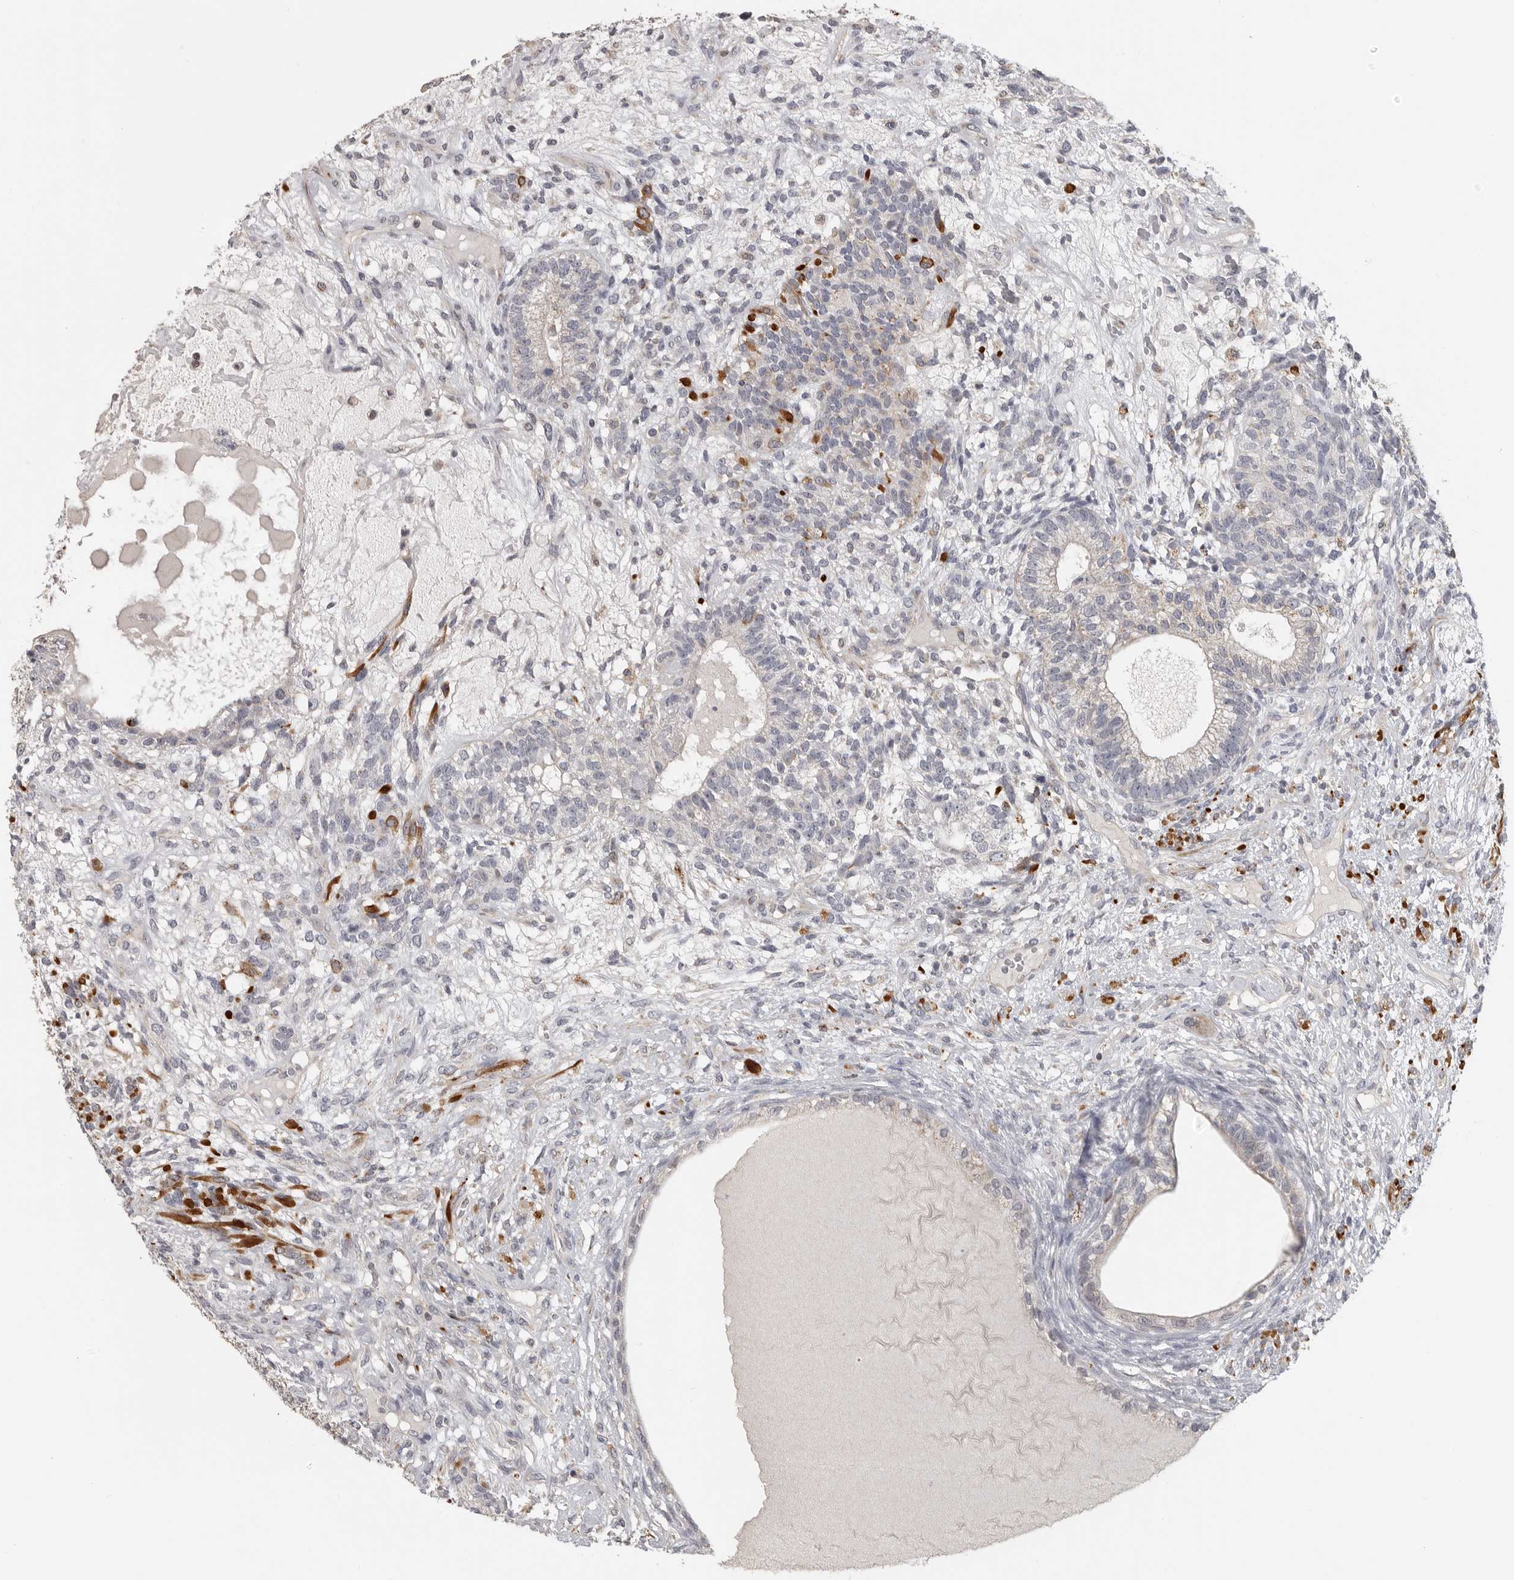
{"staining": {"intensity": "weak", "quantity": "<25%", "location": "cytoplasmic/membranous"}, "tissue": "testis cancer", "cell_type": "Tumor cells", "image_type": "cancer", "snomed": [{"axis": "morphology", "description": "Seminoma, NOS"}, {"axis": "morphology", "description": "Carcinoma, Embryonal, NOS"}, {"axis": "topography", "description": "Testis"}], "caption": "DAB (3,3'-diaminobenzidine) immunohistochemical staining of embryonal carcinoma (testis) demonstrates no significant positivity in tumor cells.", "gene": "RXFP3", "patient": {"sex": "male", "age": 28}}